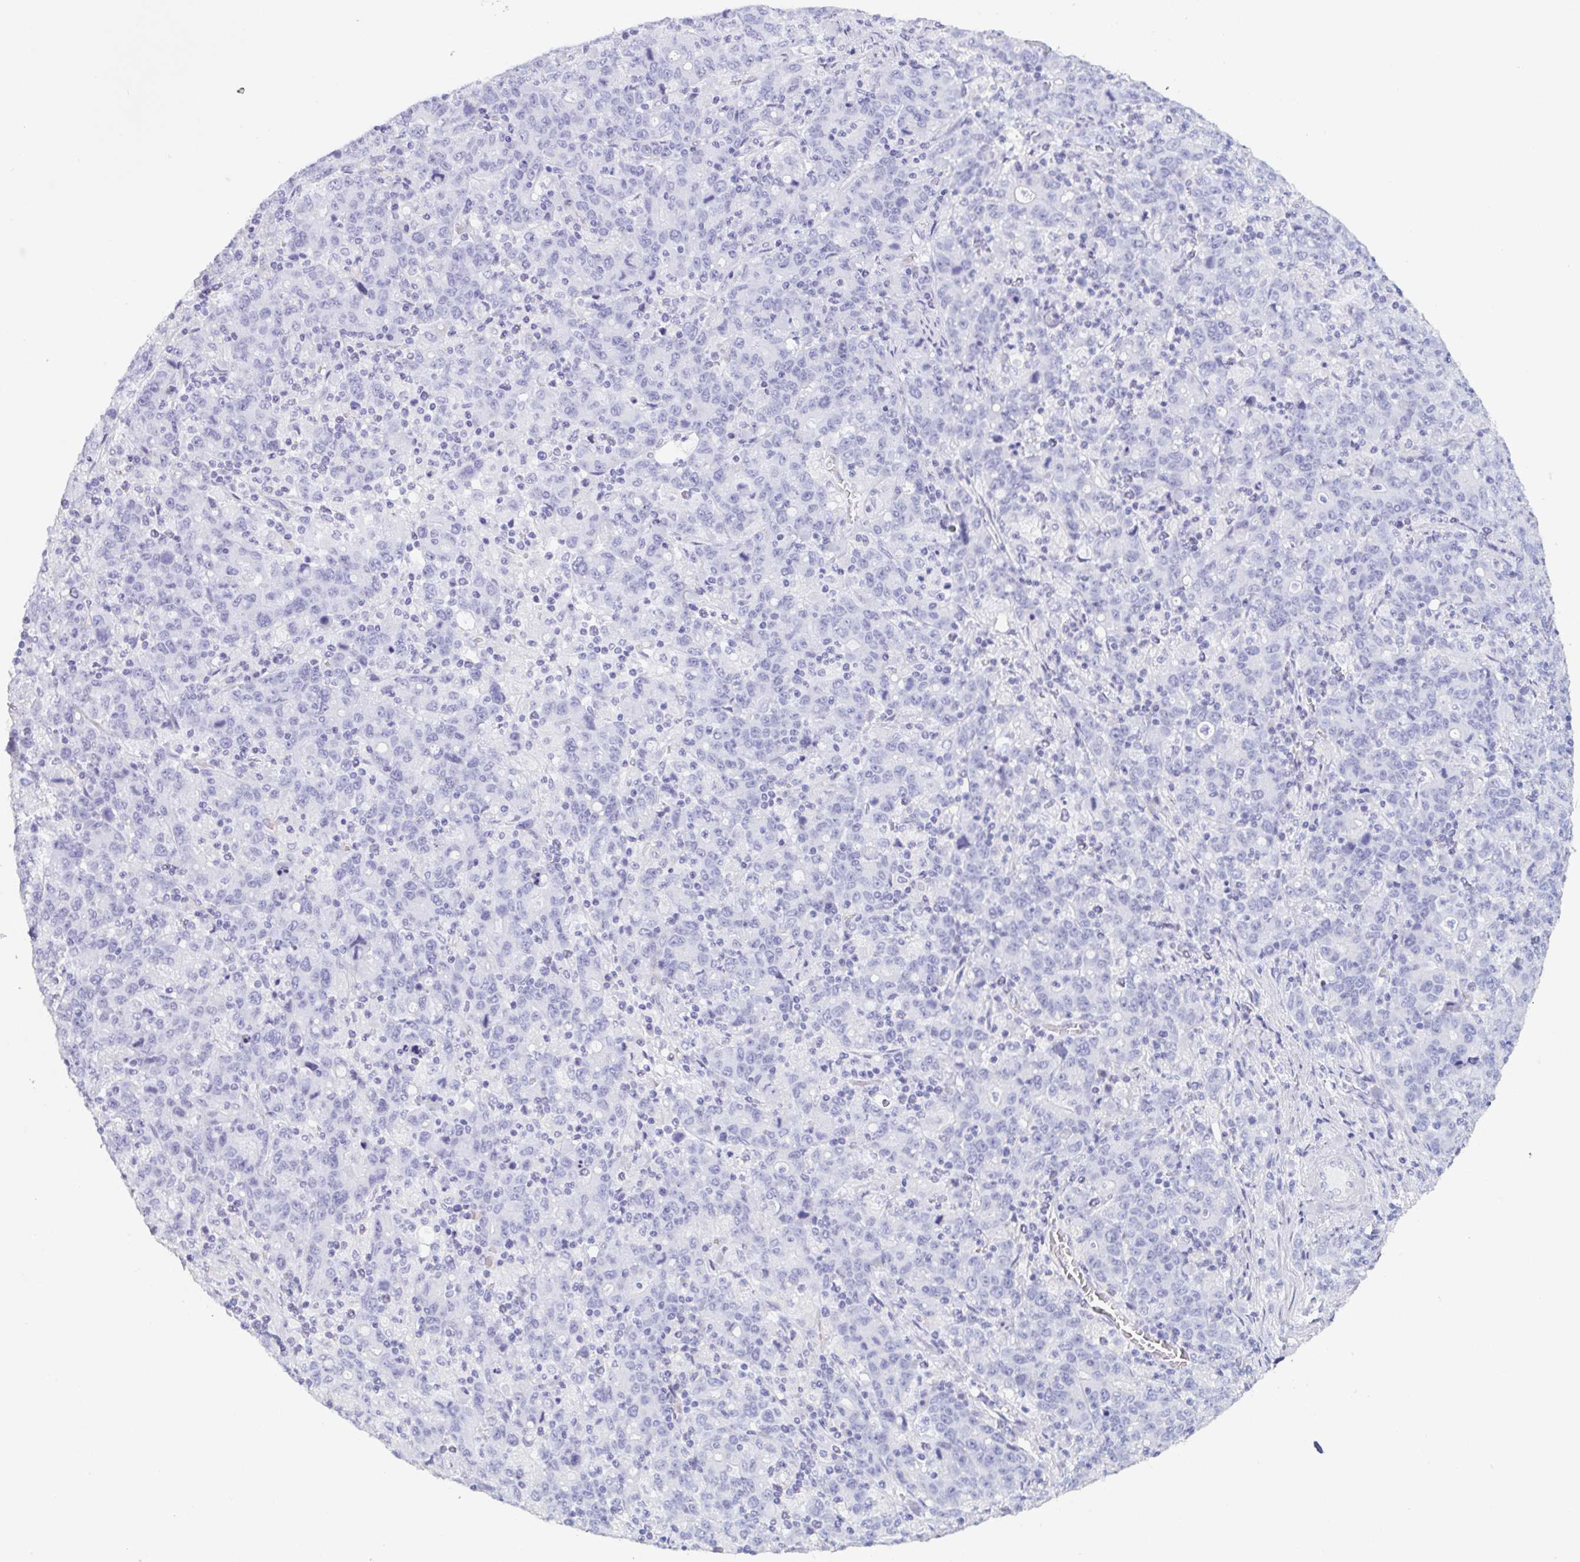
{"staining": {"intensity": "negative", "quantity": "none", "location": "none"}, "tissue": "stomach cancer", "cell_type": "Tumor cells", "image_type": "cancer", "snomed": [{"axis": "morphology", "description": "Adenocarcinoma, NOS"}, {"axis": "topography", "description": "Stomach, upper"}], "caption": "Tumor cells are negative for protein expression in human adenocarcinoma (stomach). (Brightfield microscopy of DAB (3,3'-diaminobenzidine) IHC at high magnification).", "gene": "PRR27", "patient": {"sex": "male", "age": 69}}